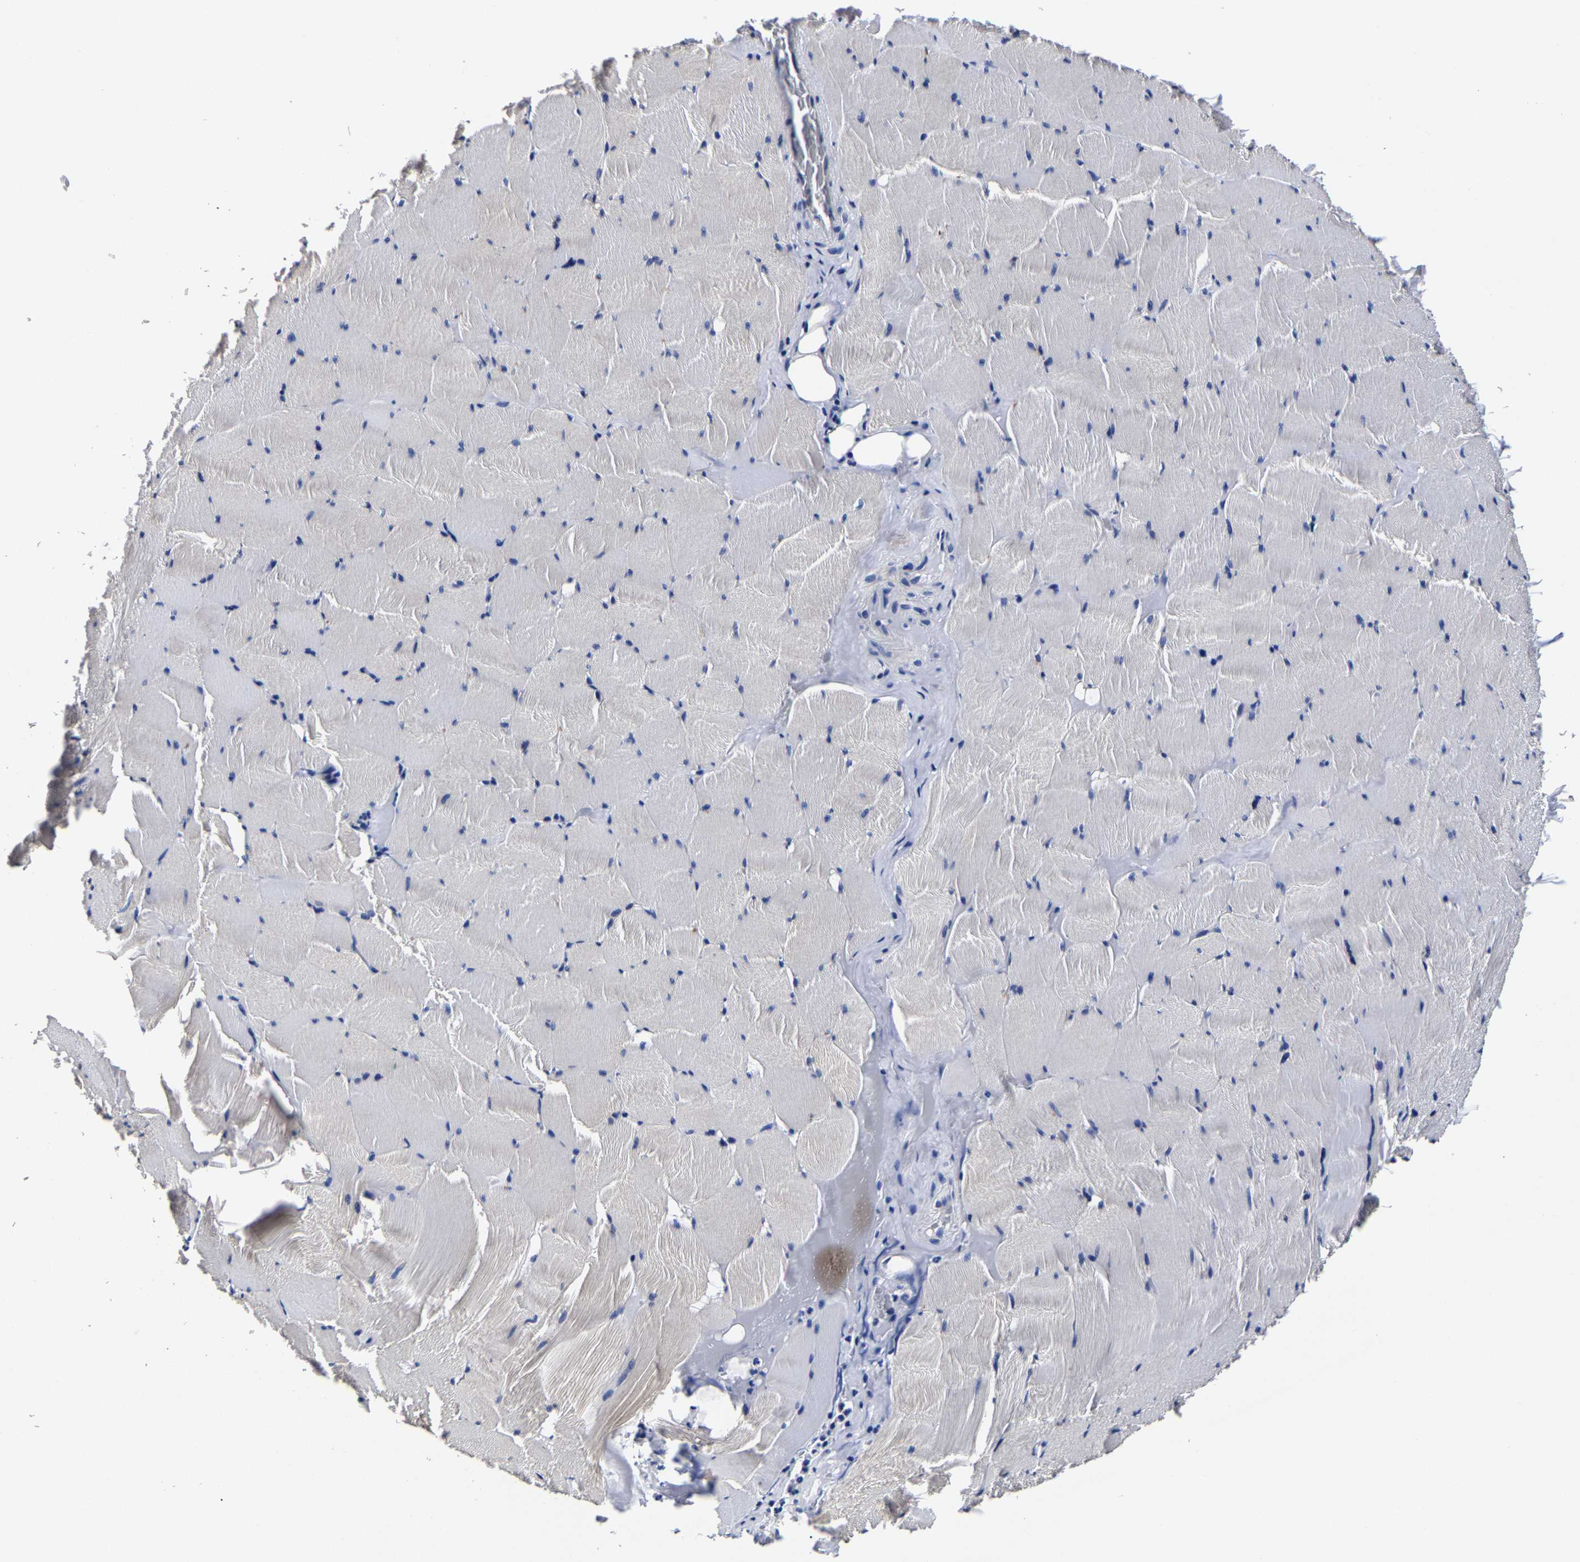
{"staining": {"intensity": "negative", "quantity": "none", "location": "none"}, "tissue": "skeletal muscle", "cell_type": "Myocytes", "image_type": "normal", "snomed": [{"axis": "morphology", "description": "Normal tissue, NOS"}, {"axis": "topography", "description": "Skeletal muscle"}], "caption": "Immunohistochemistry (IHC) photomicrograph of benign skeletal muscle: skeletal muscle stained with DAB reveals no significant protein positivity in myocytes.", "gene": "AKAP4", "patient": {"sex": "male", "age": 62}}